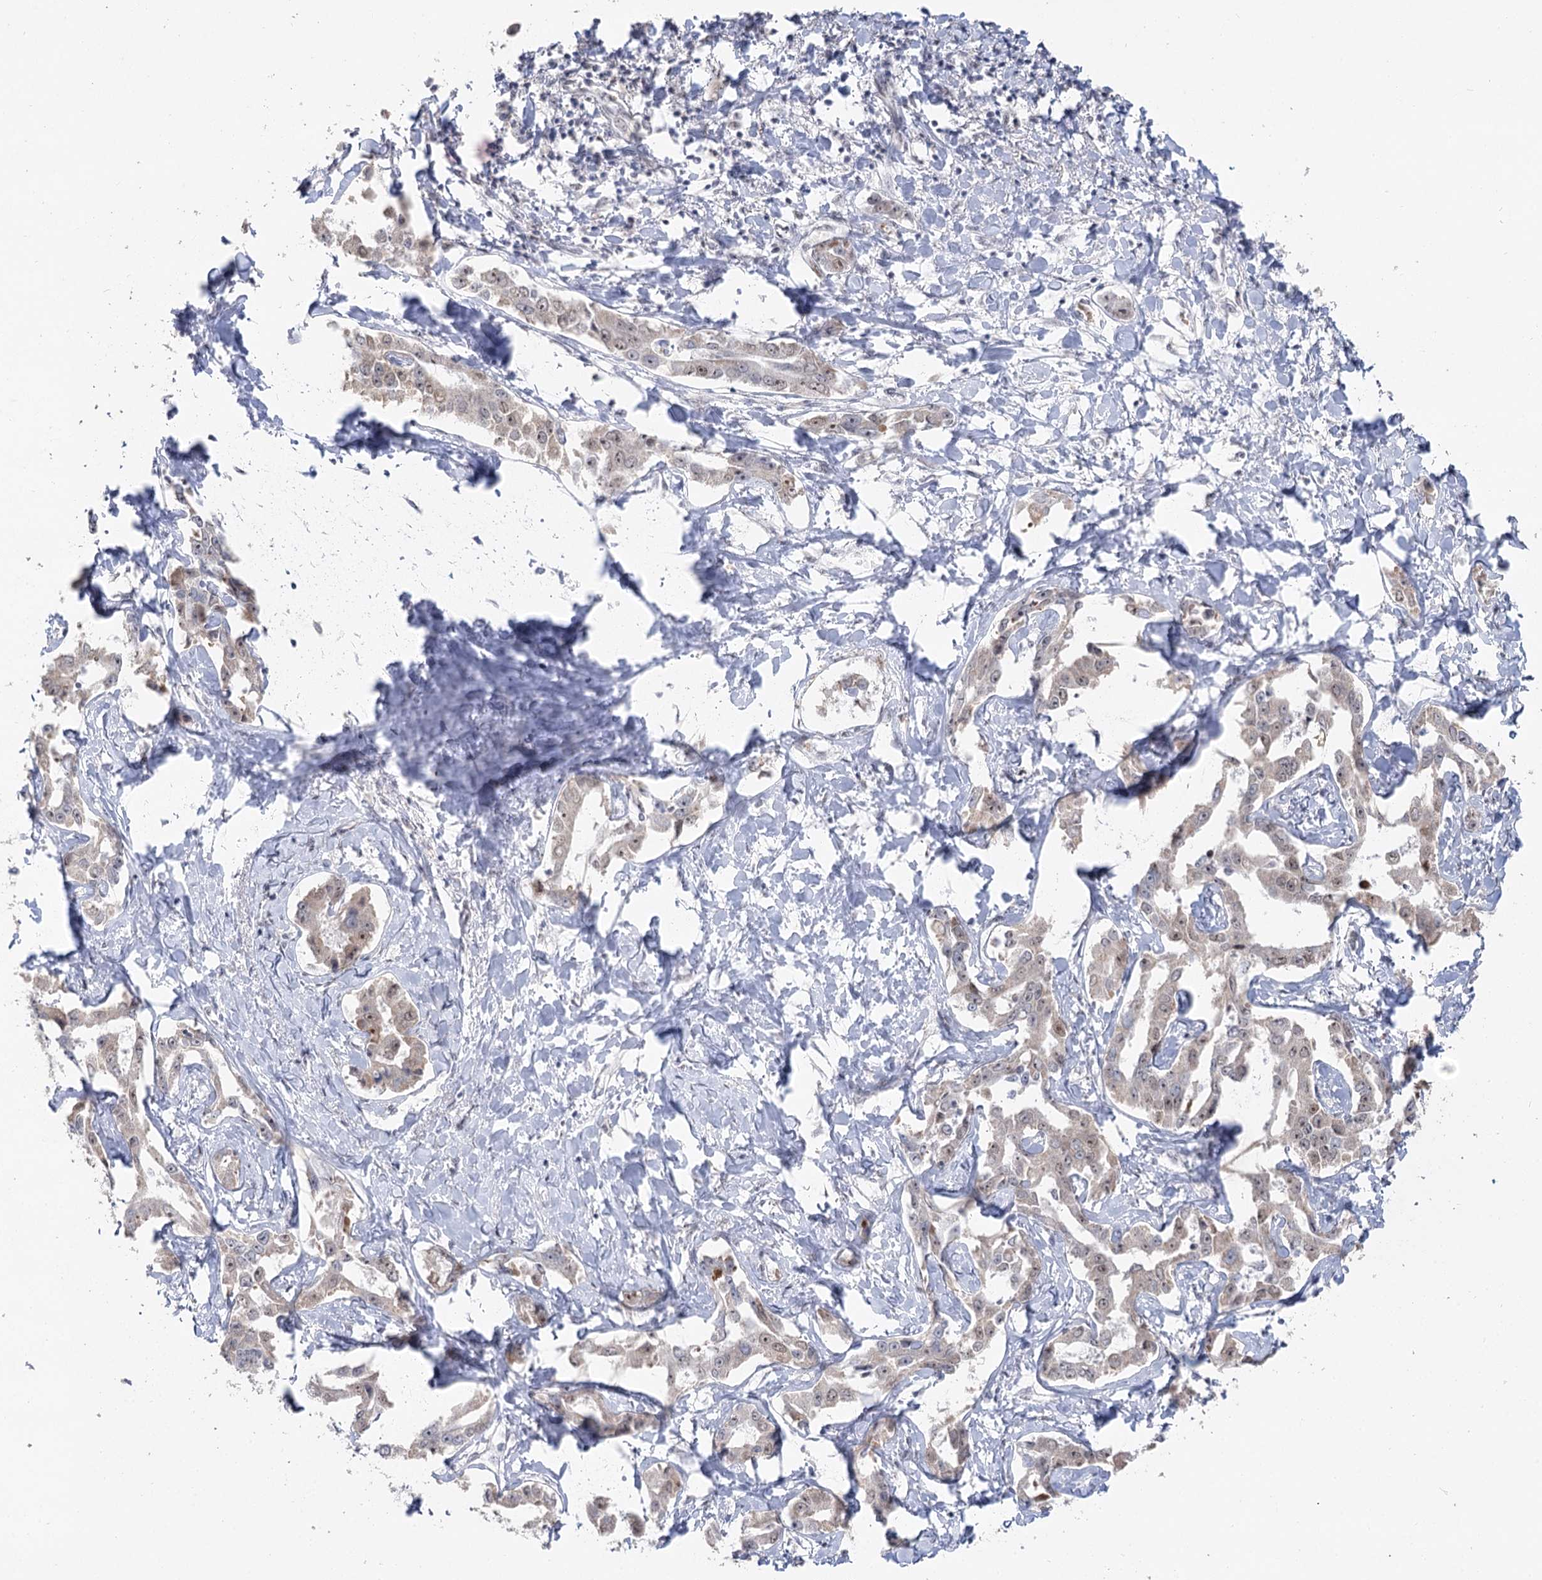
{"staining": {"intensity": "moderate", "quantity": "<25%", "location": "nuclear"}, "tissue": "liver cancer", "cell_type": "Tumor cells", "image_type": "cancer", "snomed": [{"axis": "morphology", "description": "Cholangiocarcinoma"}, {"axis": "topography", "description": "Liver"}], "caption": "Liver cancer (cholangiocarcinoma) tissue exhibits moderate nuclear expression in about <25% of tumor cells, visualized by immunohistochemistry.", "gene": "RUFY4", "patient": {"sex": "male", "age": 59}}